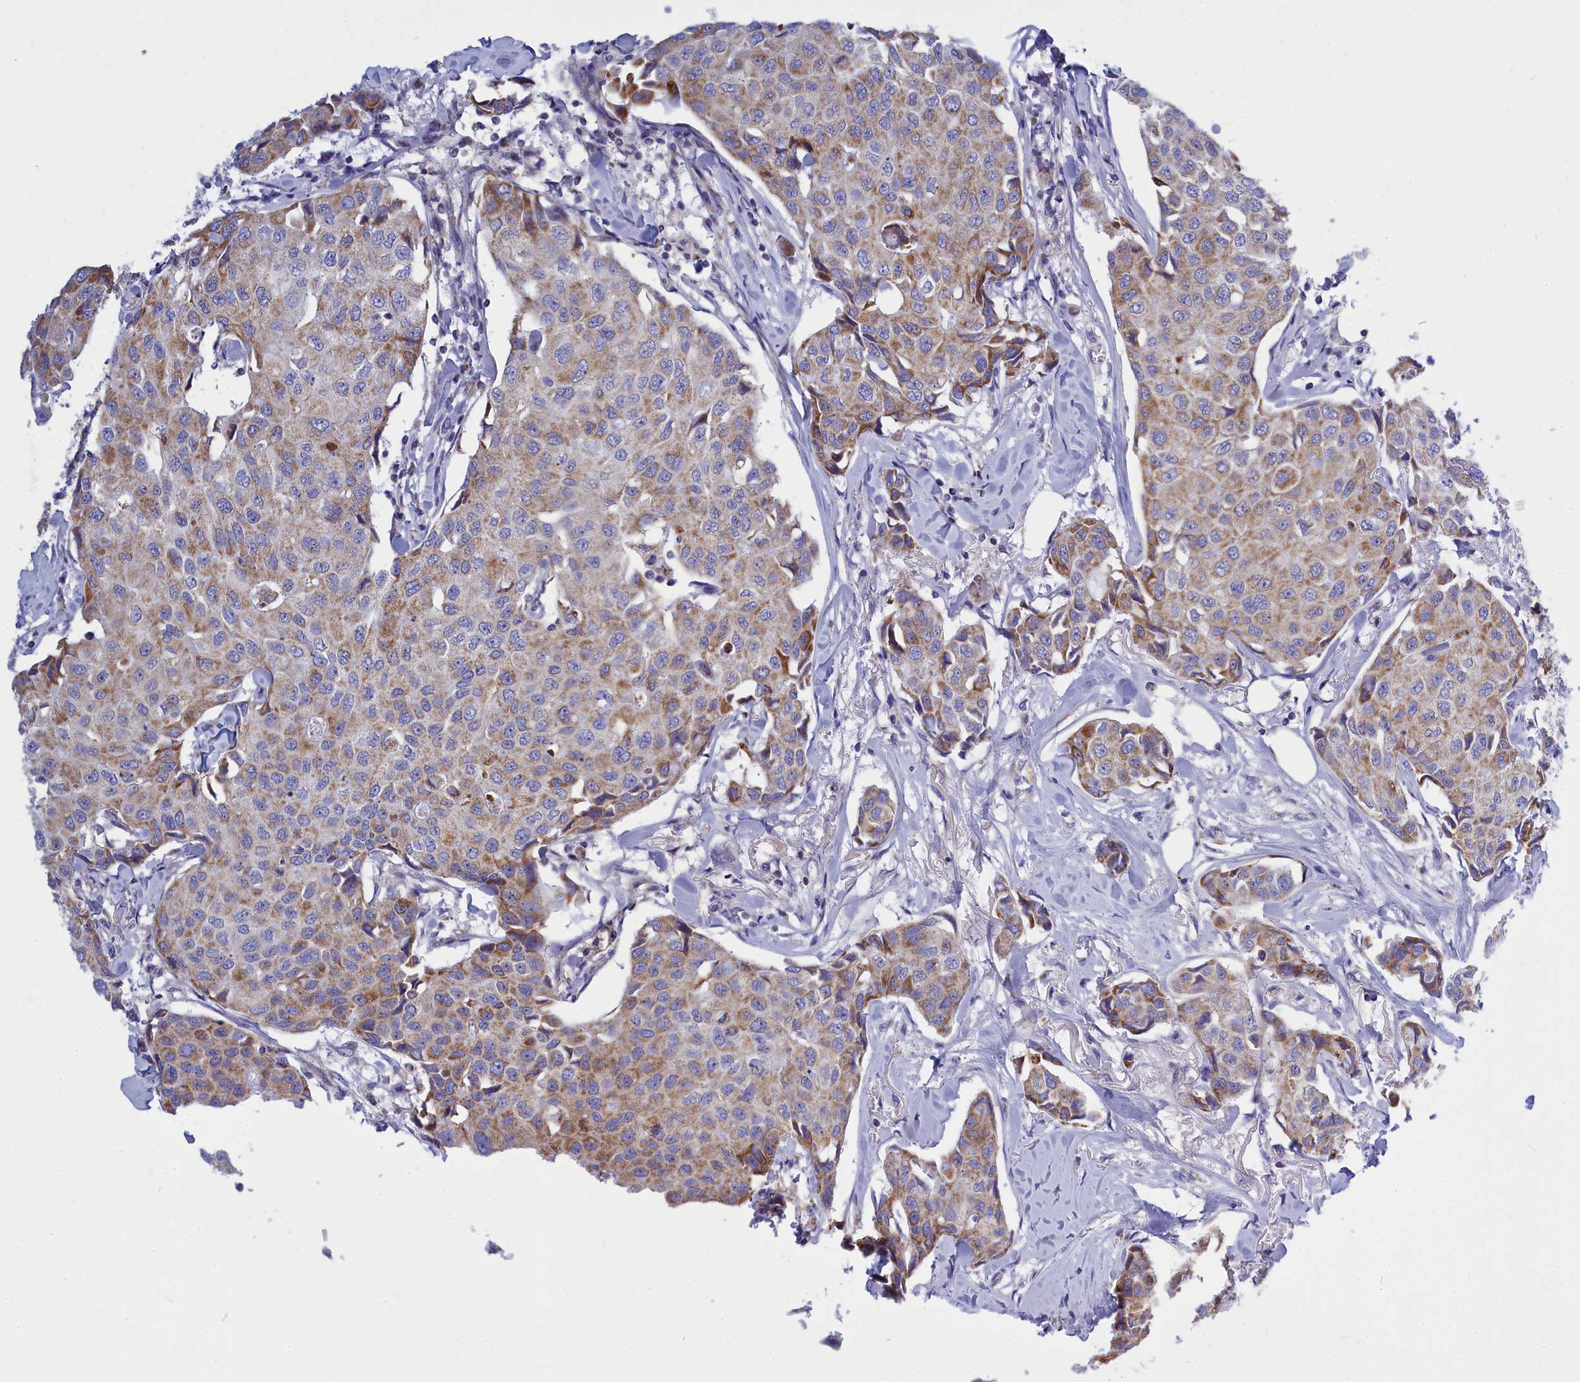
{"staining": {"intensity": "moderate", "quantity": ">75%", "location": "cytoplasmic/membranous"}, "tissue": "breast cancer", "cell_type": "Tumor cells", "image_type": "cancer", "snomed": [{"axis": "morphology", "description": "Duct carcinoma"}, {"axis": "topography", "description": "Breast"}], "caption": "DAB (3,3'-diaminobenzidine) immunohistochemical staining of intraductal carcinoma (breast) reveals moderate cytoplasmic/membranous protein staining in approximately >75% of tumor cells. Nuclei are stained in blue.", "gene": "CCRL2", "patient": {"sex": "female", "age": 80}}